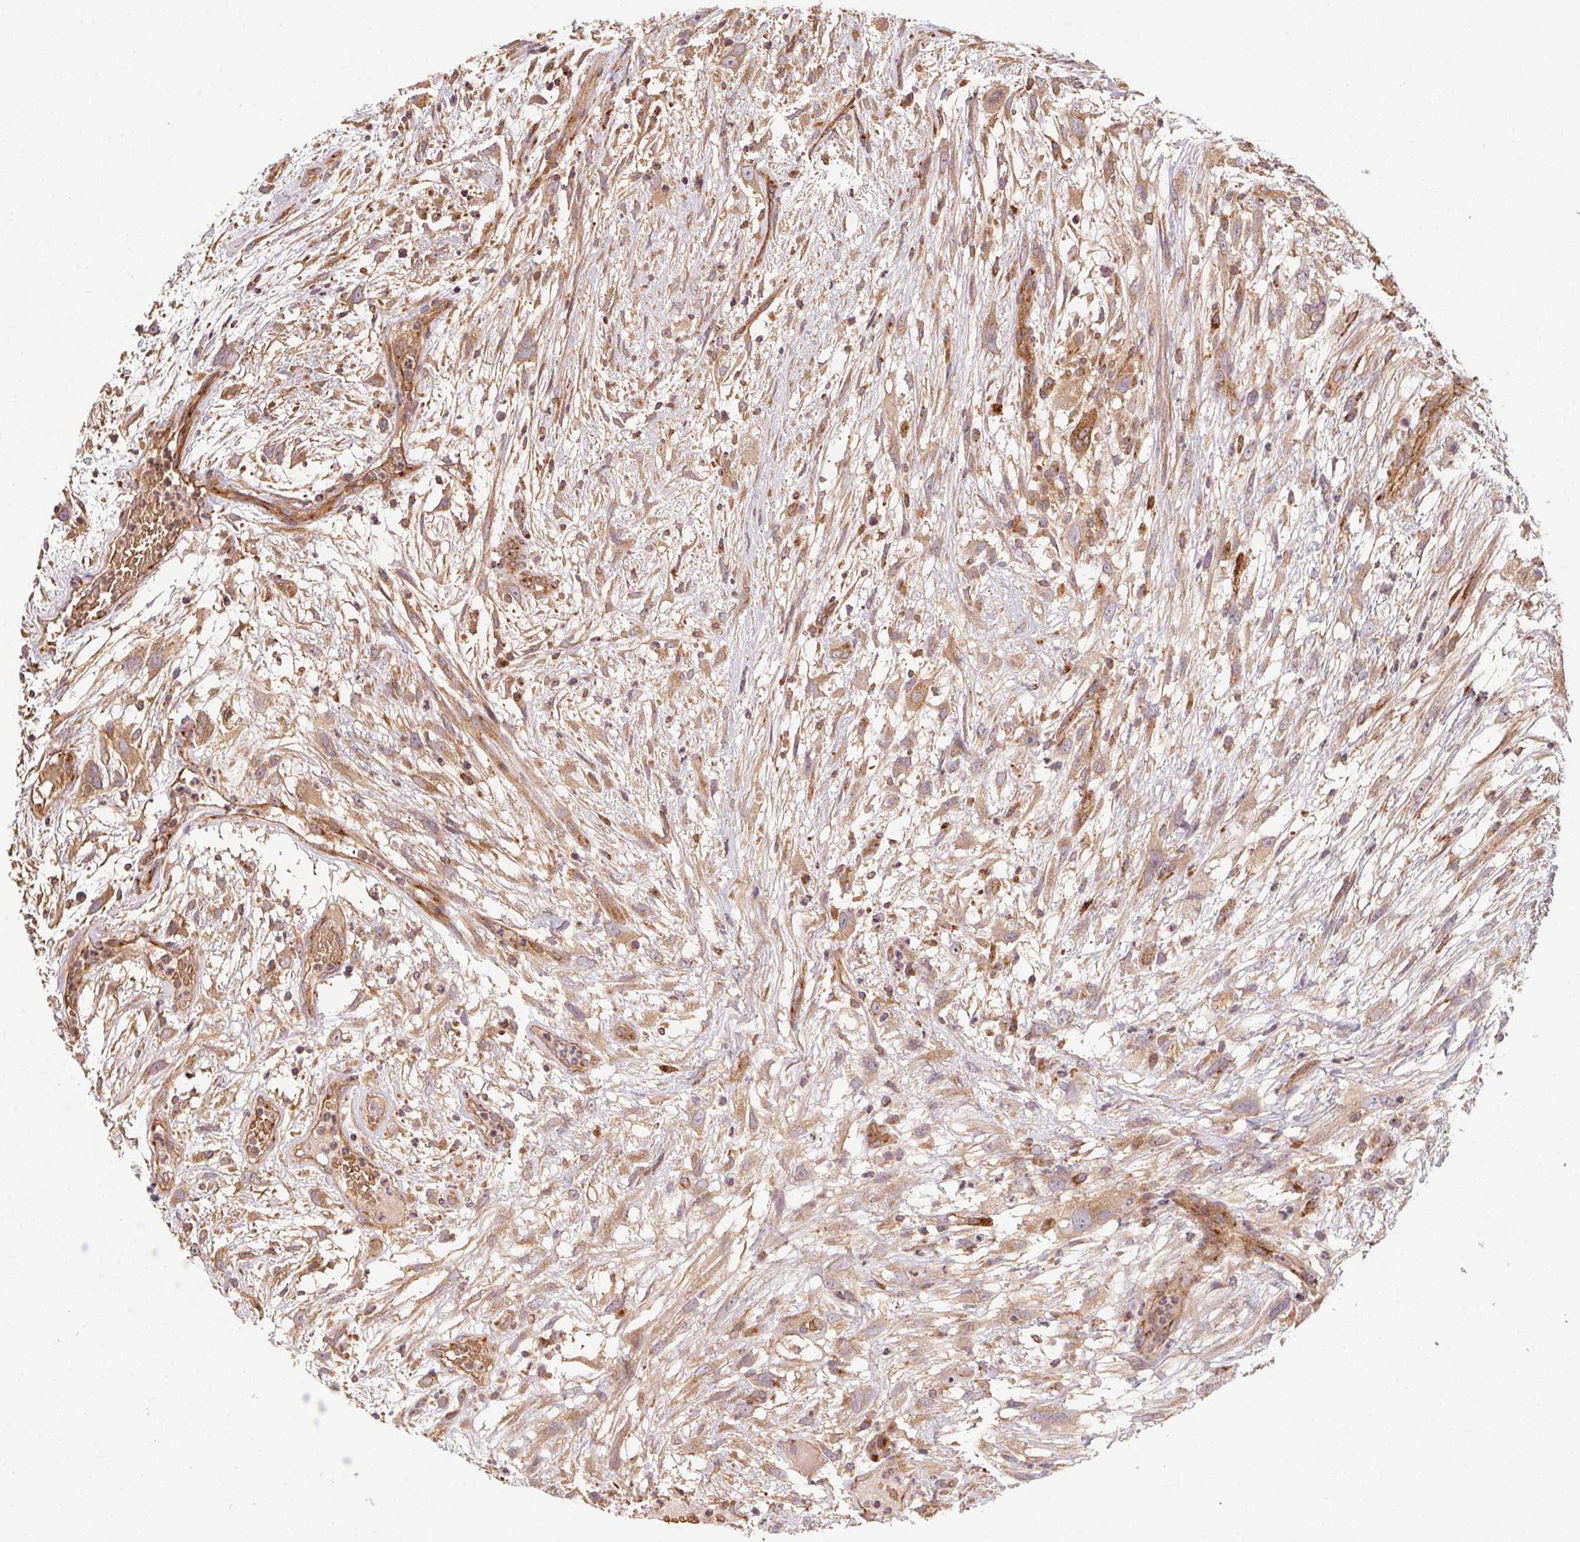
{"staining": {"intensity": "weak", "quantity": ">75%", "location": "cytoplasmic/membranous"}, "tissue": "head and neck cancer", "cell_type": "Tumor cells", "image_type": "cancer", "snomed": [{"axis": "morphology", "description": "Squamous cell carcinoma, NOS"}, {"axis": "topography", "description": "Head-Neck"}], "caption": "A photomicrograph of head and neck cancer stained for a protein displays weak cytoplasmic/membranous brown staining in tumor cells.", "gene": "USE1", "patient": {"sex": "male", "age": 65}}